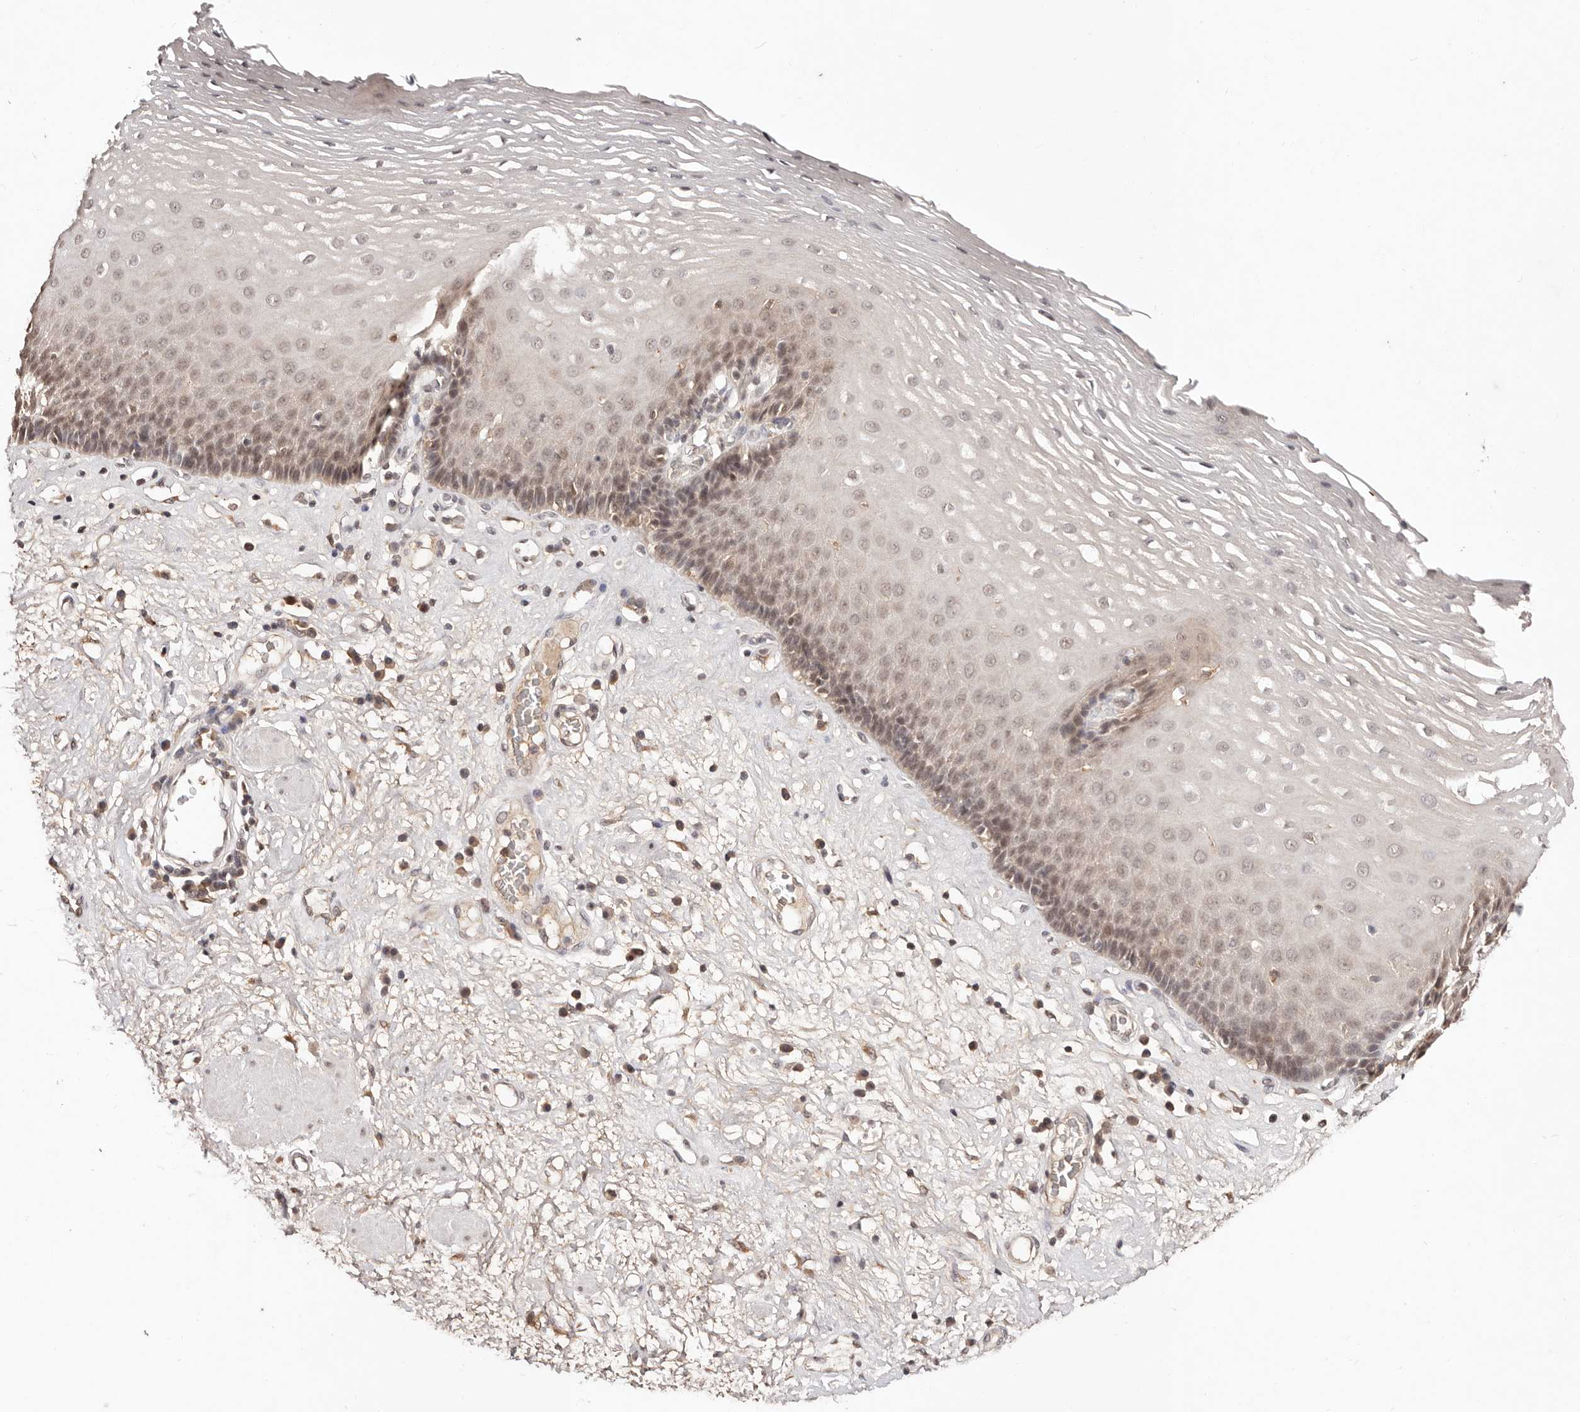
{"staining": {"intensity": "moderate", "quantity": "25%-75%", "location": "nuclear"}, "tissue": "esophagus", "cell_type": "Squamous epithelial cells", "image_type": "normal", "snomed": [{"axis": "morphology", "description": "Normal tissue, NOS"}, {"axis": "morphology", "description": "Adenocarcinoma, NOS"}, {"axis": "topography", "description": "Esophagus"}], "caption": "Protein positivity by immunohistochemistry (IHC) demonstrates moderate nuclear positivity in approximately 25%-75% of squamous epithelial cells in normal esophagus. The protein of interest is stained brown, and the nuclei are stained in blue (DAB (3,3'-diaminobenzidine) IHC with brightfield microscopy, high magnification).", "gene": "BICRAL", "patient": {"sex": "male", "age": 62}}